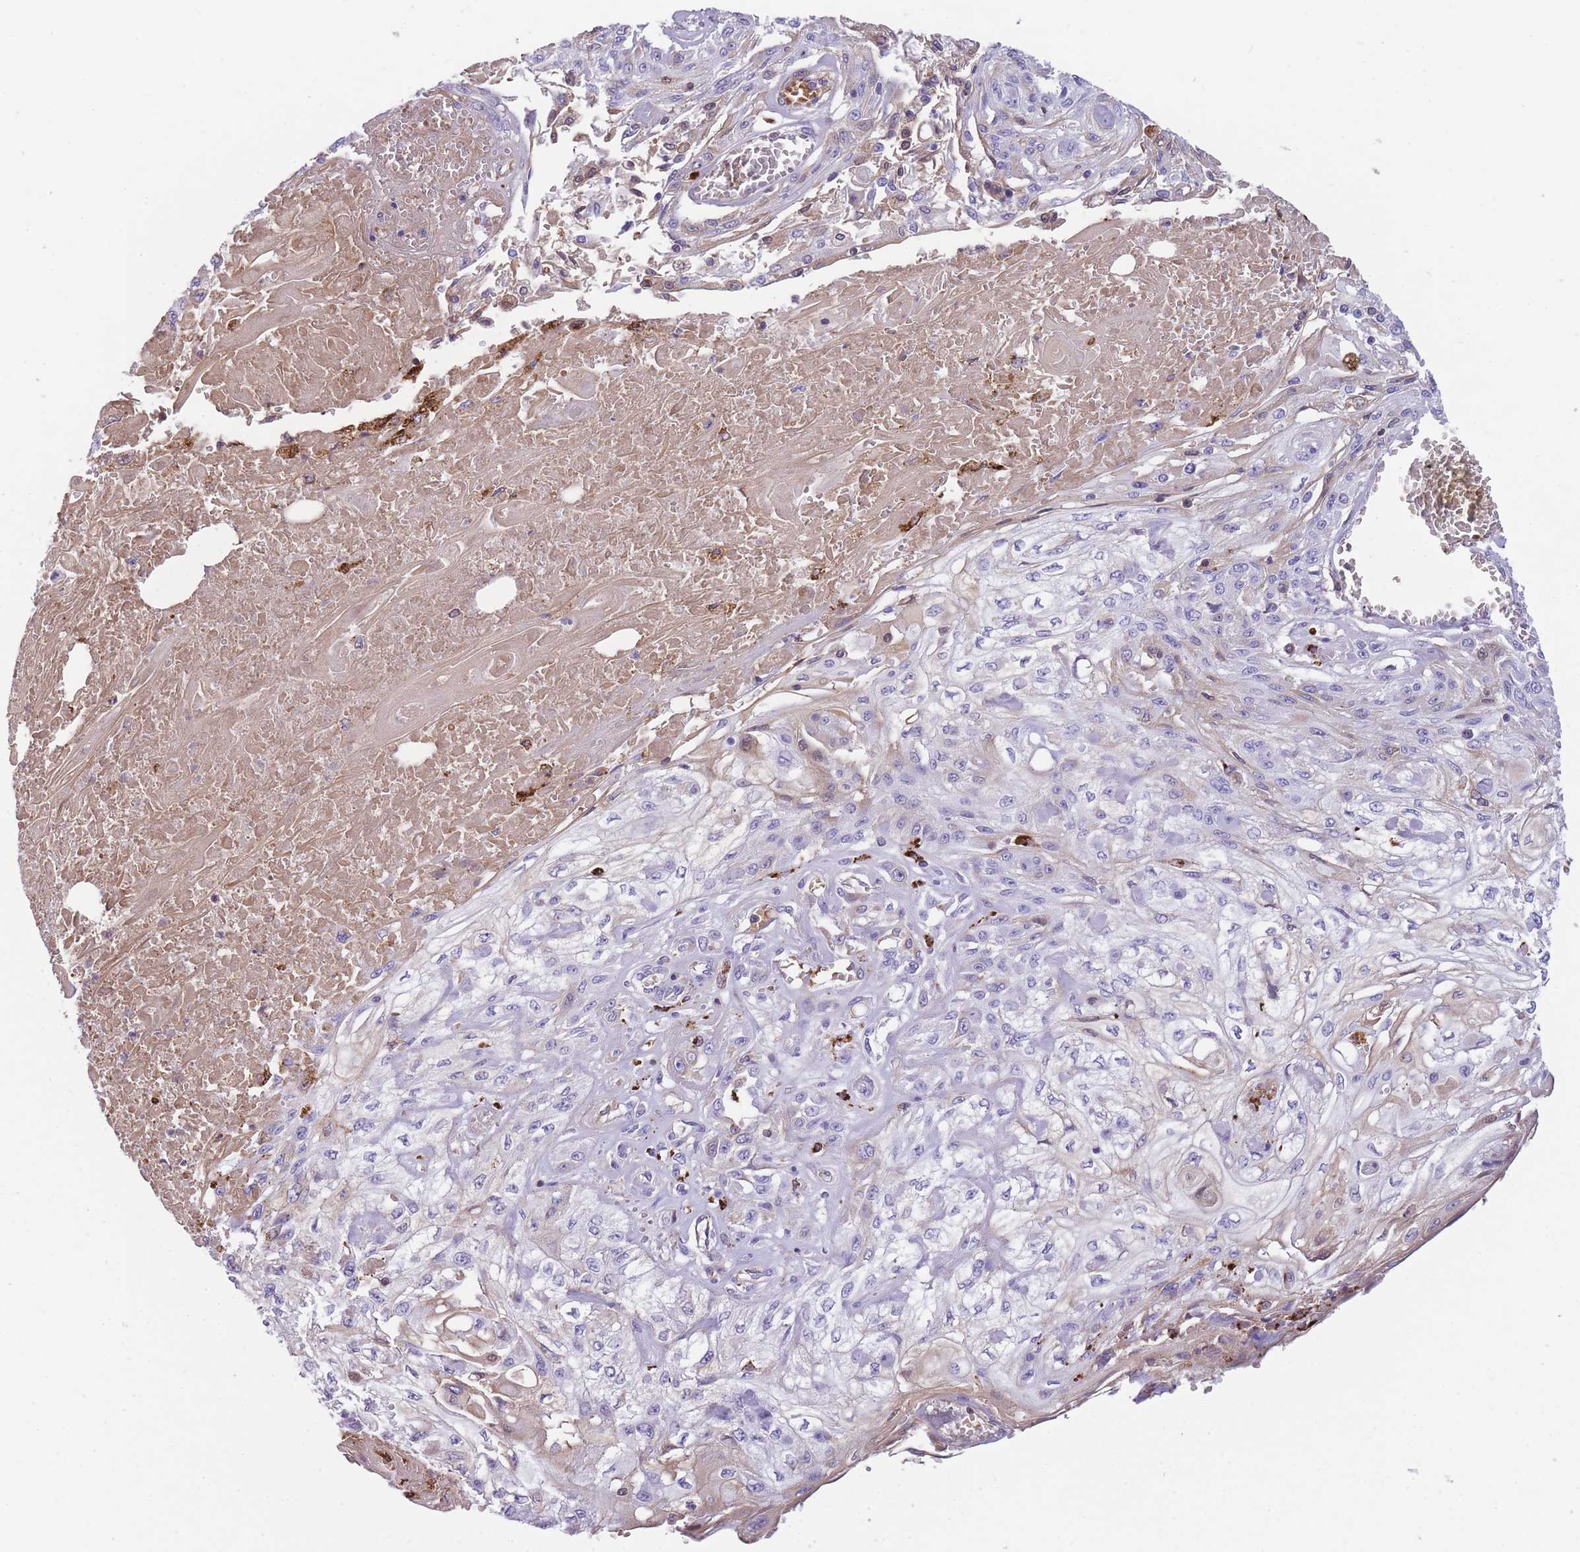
{"staining": {"intensity": "weak", "quantity": "<25%", "location": "cytoplasmic/membranous"}, "tissue": "skin cancer", "cell_type": "Tumor cells", "image_type": "cancer", "snomed": [{"axis": "morphology", "description": "Squamous cell carcinoma, NOS"}, {"axis": "morphology", "description": "Squamous cell carcinoma, metastatic, NOS"}, {"axis": "topography", "description": "Skin"}, {"axis": "topography", "description": "Lymph node"}], "caption": "Protein analysis of skin cancer exhibits no significant positivity in tumor cells.", "gene": "GNAT1", "patient": {"sex": "male", "age": 75}}